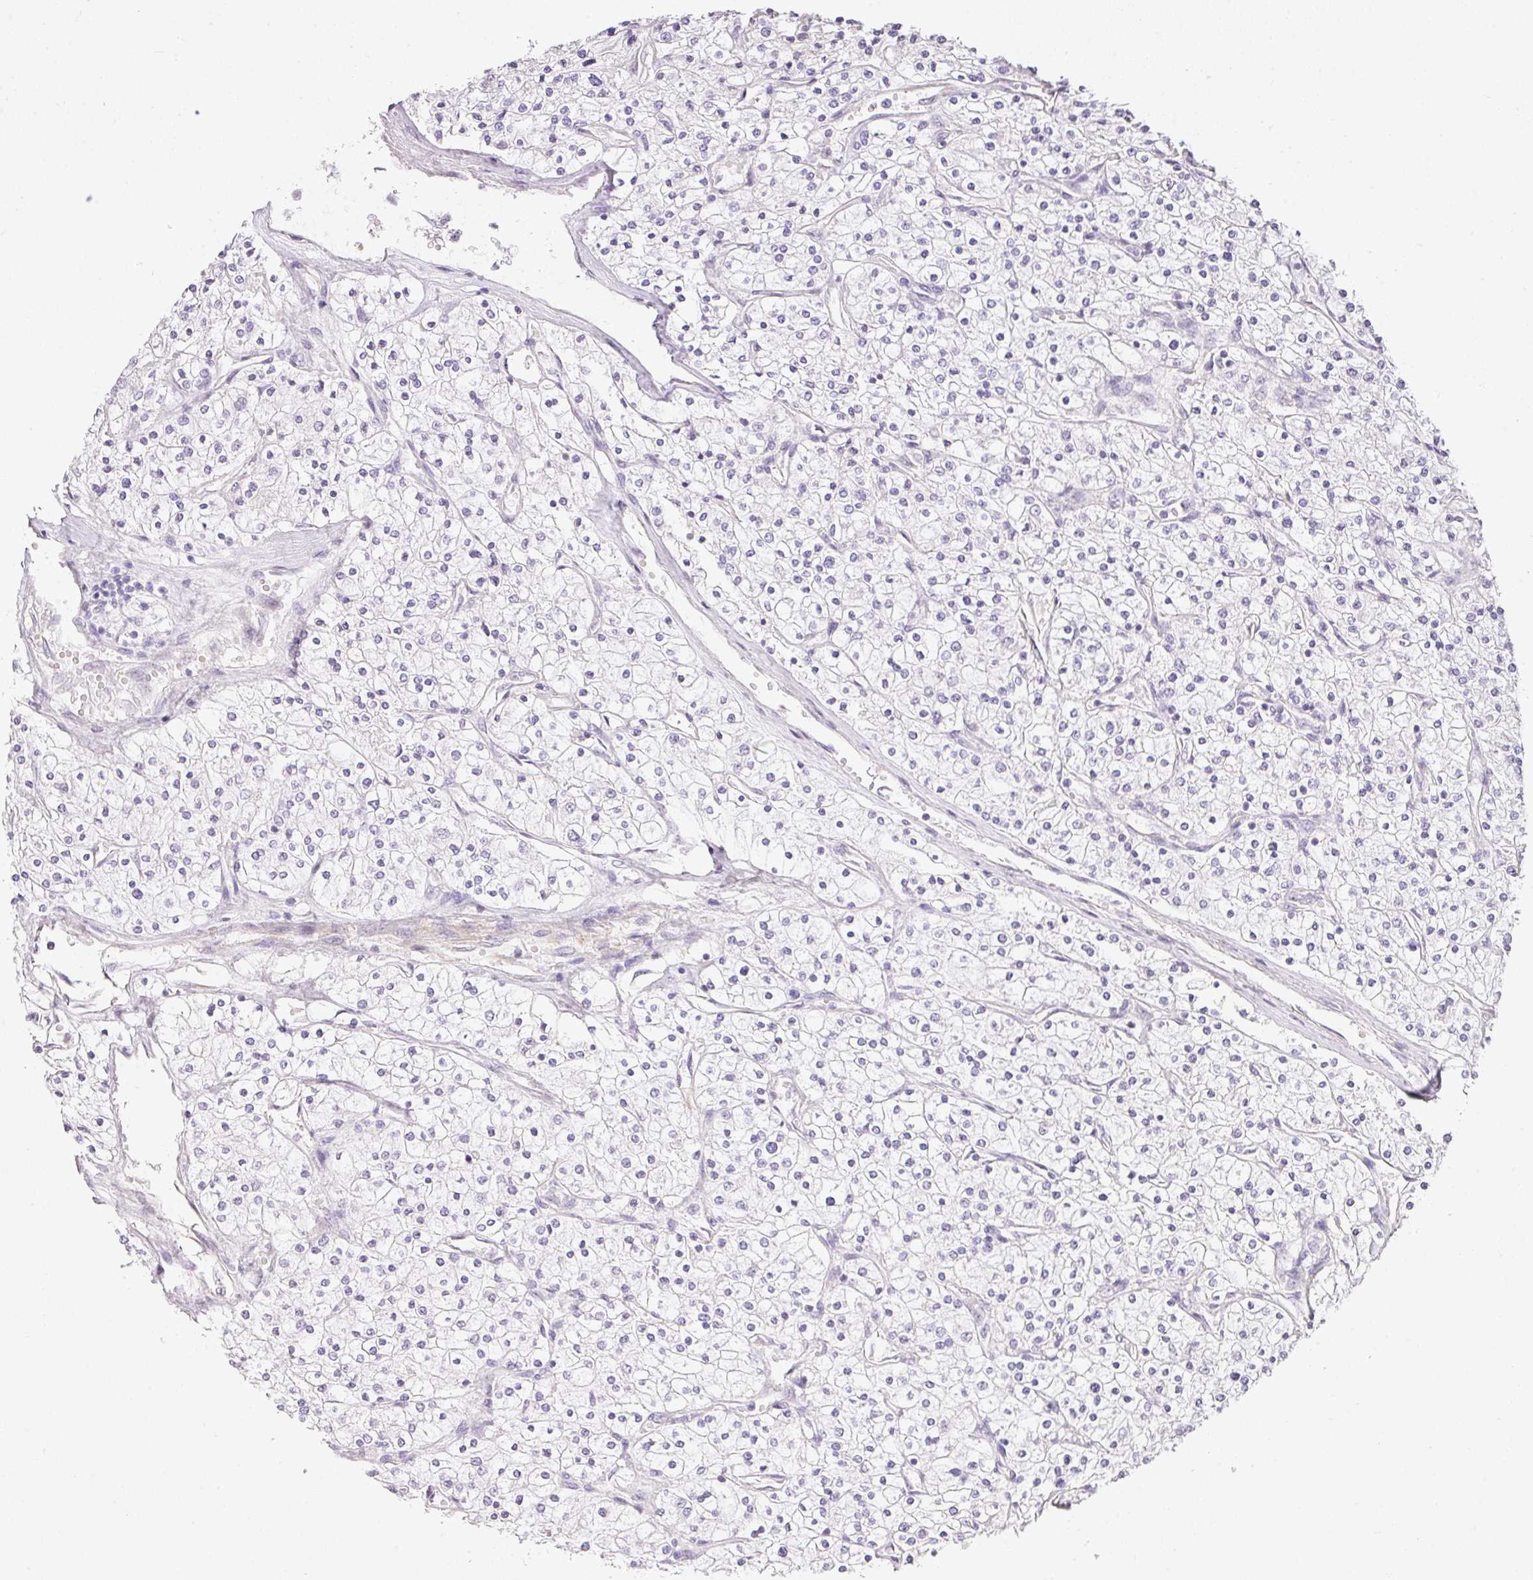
{"staining": {"intensity": "negative", "quantity": "none", "location": "none"}, "tissue": "renal cancer", "cell_type": "Tumor cells", "image_type": "cancer", "snomed": [{"axis": "morphology", "description": "Adenocarcinoma, NOS"}, {"axis": "topography", "description": "Kidney"}], "caption": "Immunohistochemical staining of adenocarcinoma (renal) reveals no significant expression in tumor cells. (DAB immunohistochemistry, high magnification).", "gene": "RAX2", "patient": {"sex": "male", "age": 80}}